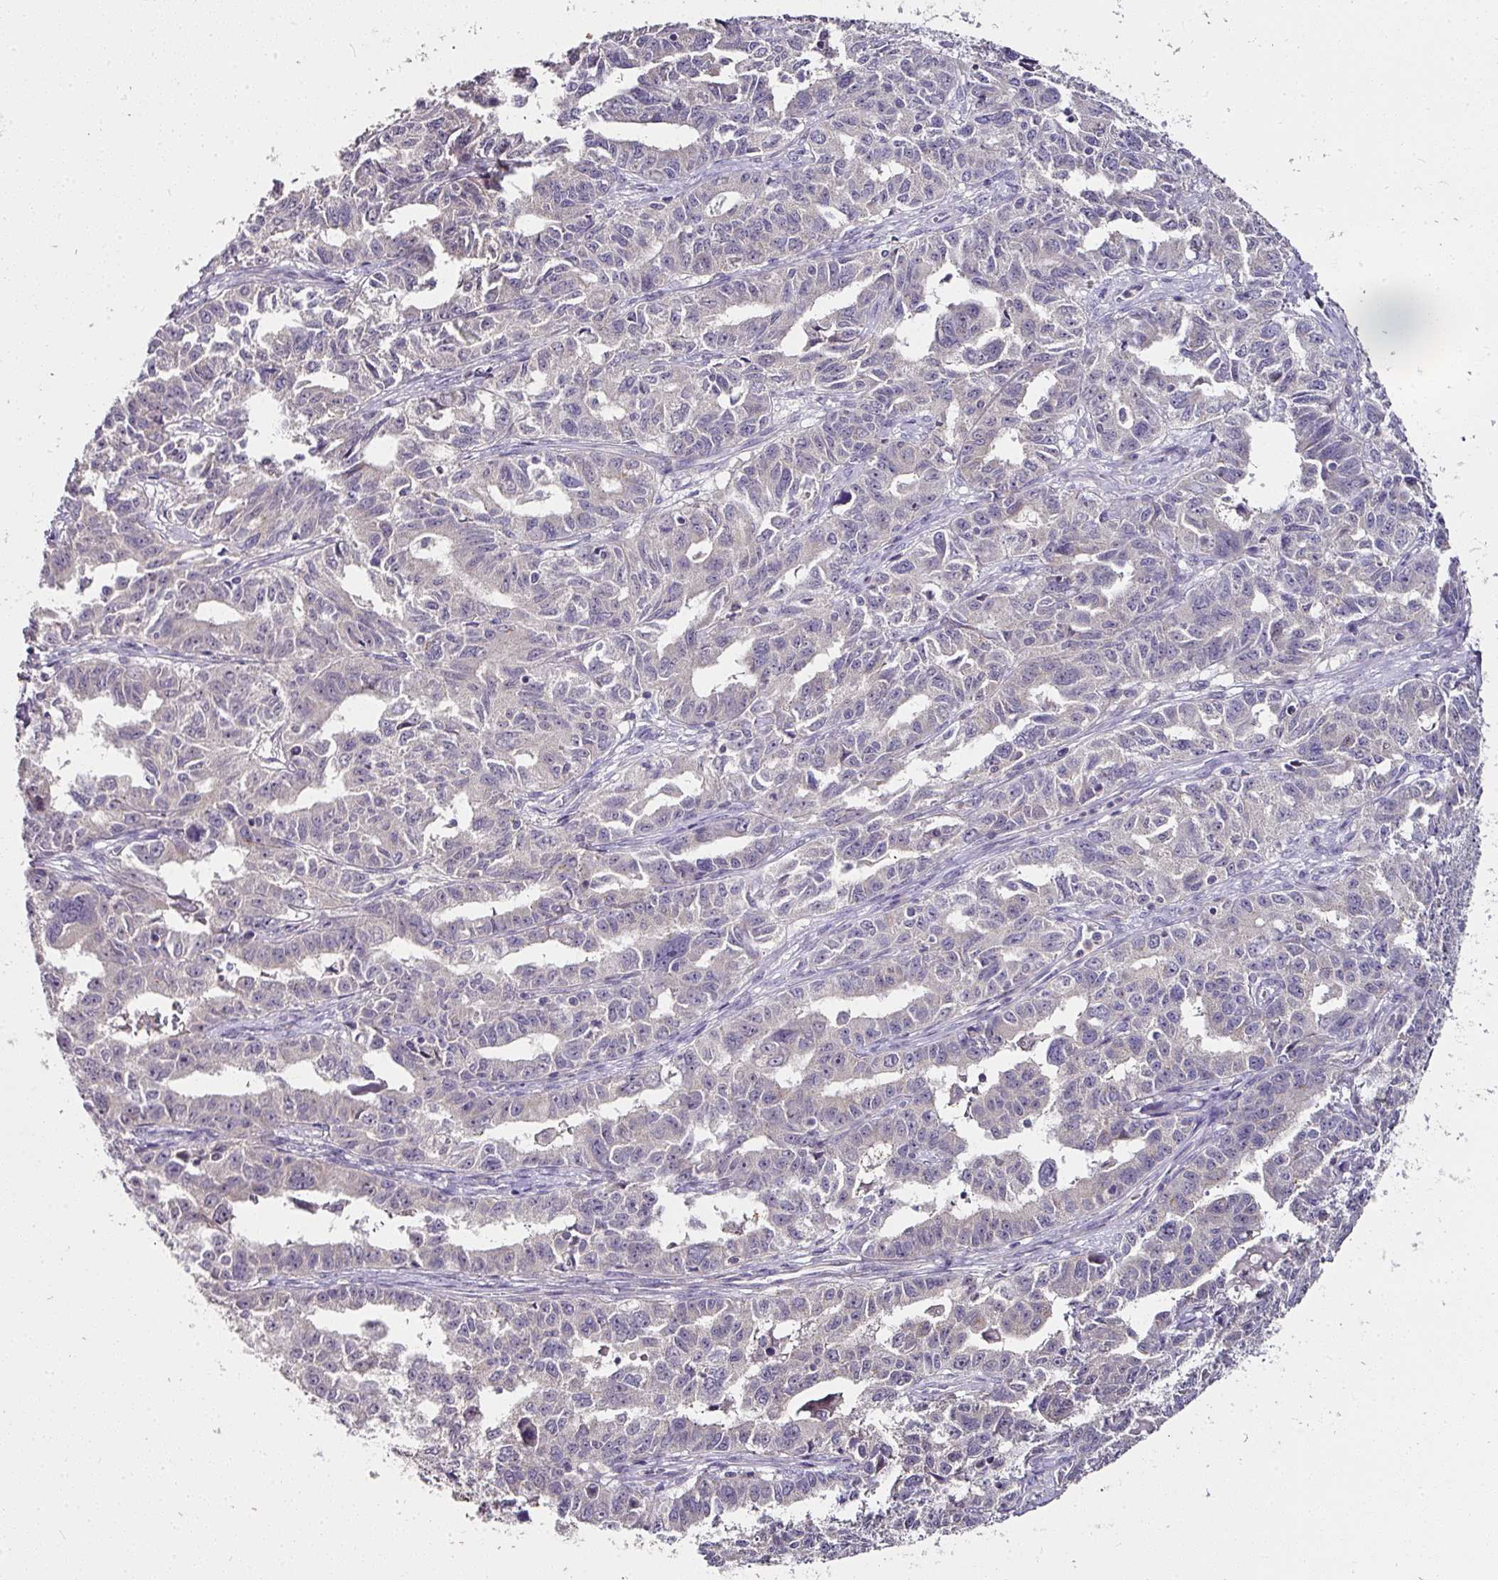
{"staining": {"intensity": "negative", "quantity": "none", "location": "none"}, "tissue": "ovarian cancer", "cell_type": "Tumor cells", "image_type": "cancer", "snomed": [{"axis": "morphology", "description": "Adenocarcinoma, NOS"}, {"axis": "morphology", "description": "Carcinoma, endometroid"}, {"axis": "topography", "description": "Ovary"}], "caption": "Ovarian cancer (endometroid carcinoma) stained for a protein using immunohistochemistry (IHC) exhibits no staining tumor cells.", "gene": "SKIC2", "patient": {"sex": "female", "age": 72}}